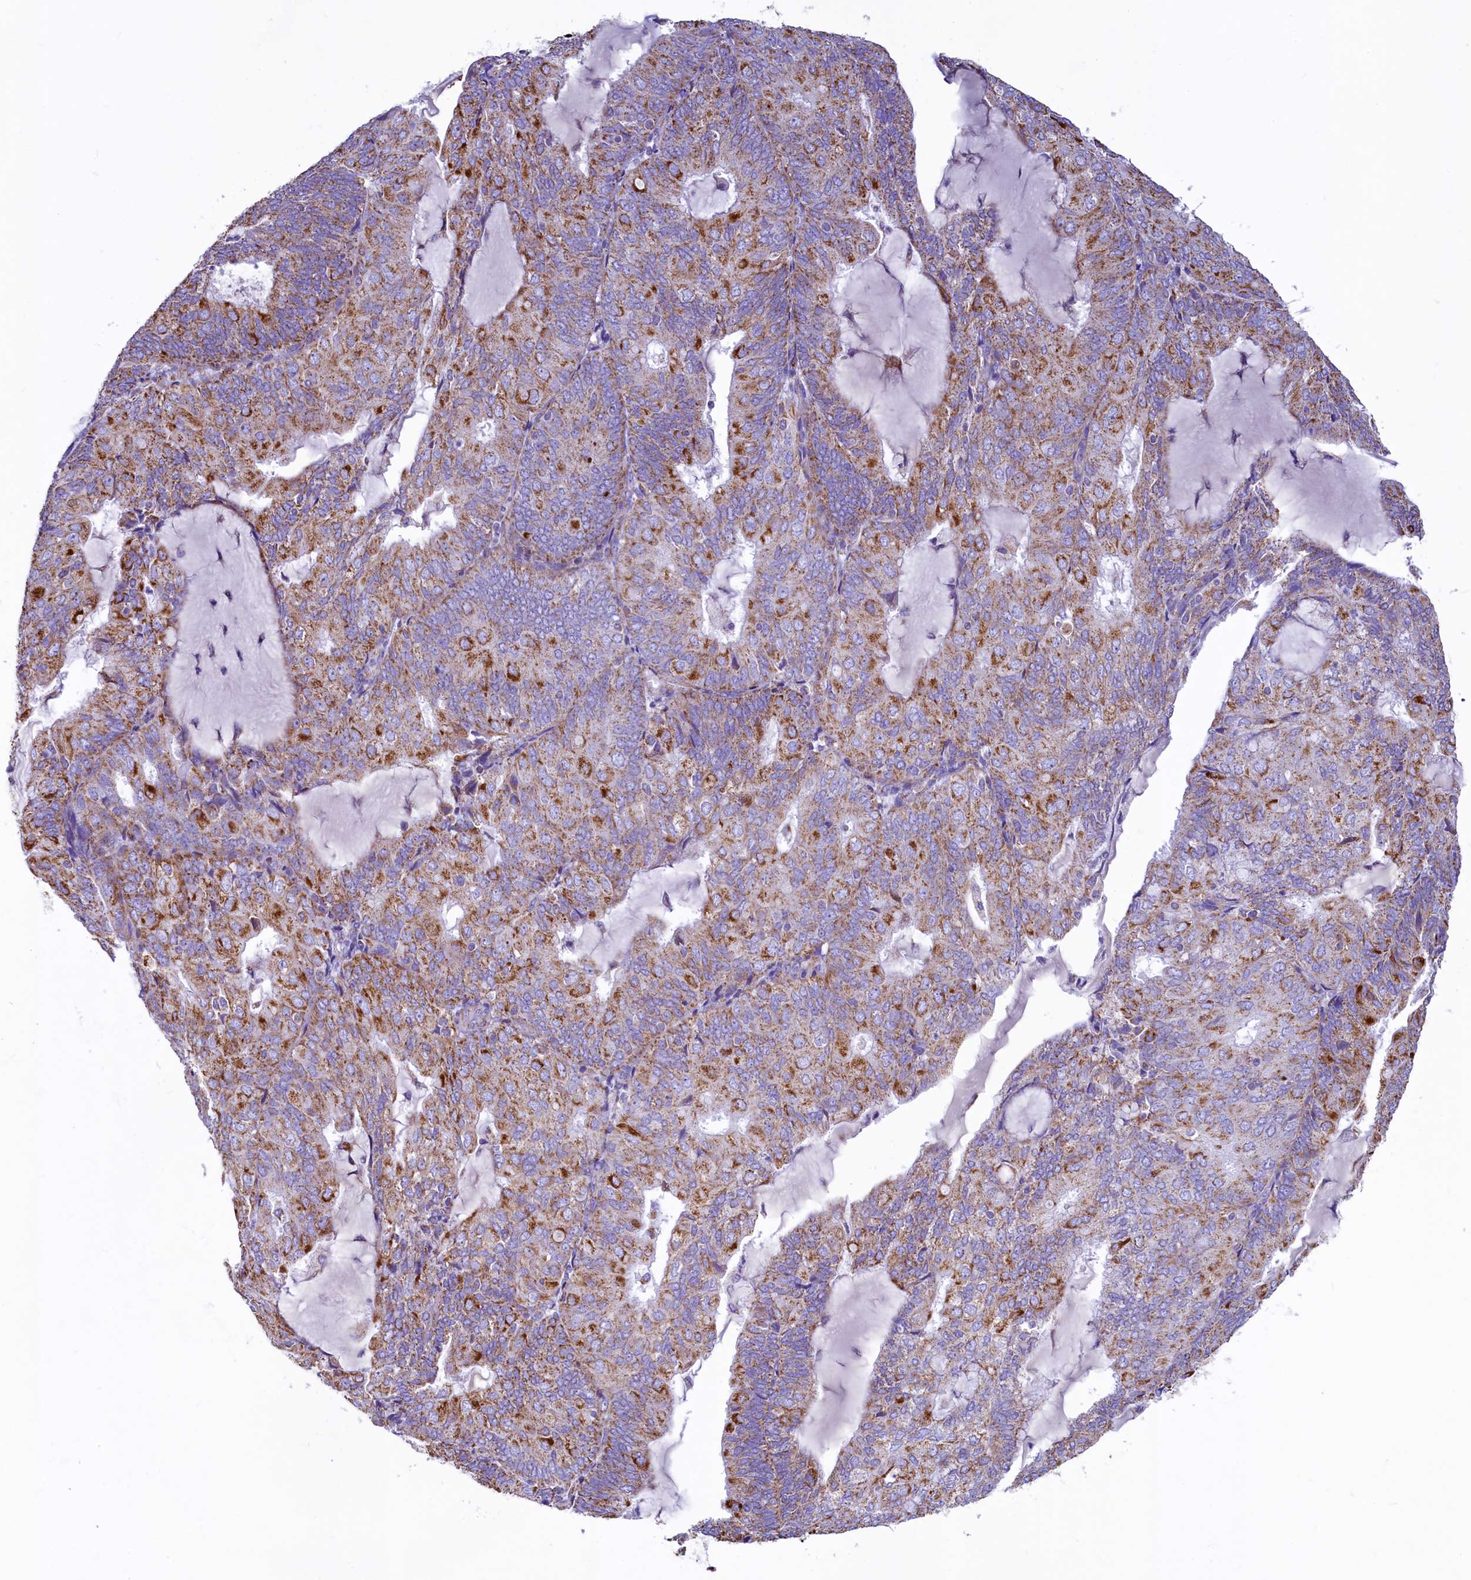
{"staining": {"intensity": "strong", "quantity": "25%-75%", "location": "cytoplasmic/membranous"}, "tissue": "endometrial cancer", "cell_type": "Tumor cells", "image_type": "cancer", "snomed": [{"axis": "morphology", "description": "Adenocarcinoma, NOS"}, {"axis": "topography", "description": "Endometrium"}], "caption": "Tumor cells exhibit strong cytoplasmic/membranous expression in approximately 25%-75% of cells in endometrial cancer. Nuclei are stained in blue.", "gene": "IDH3A", "patient": {"sex": "female", "age": 81}}